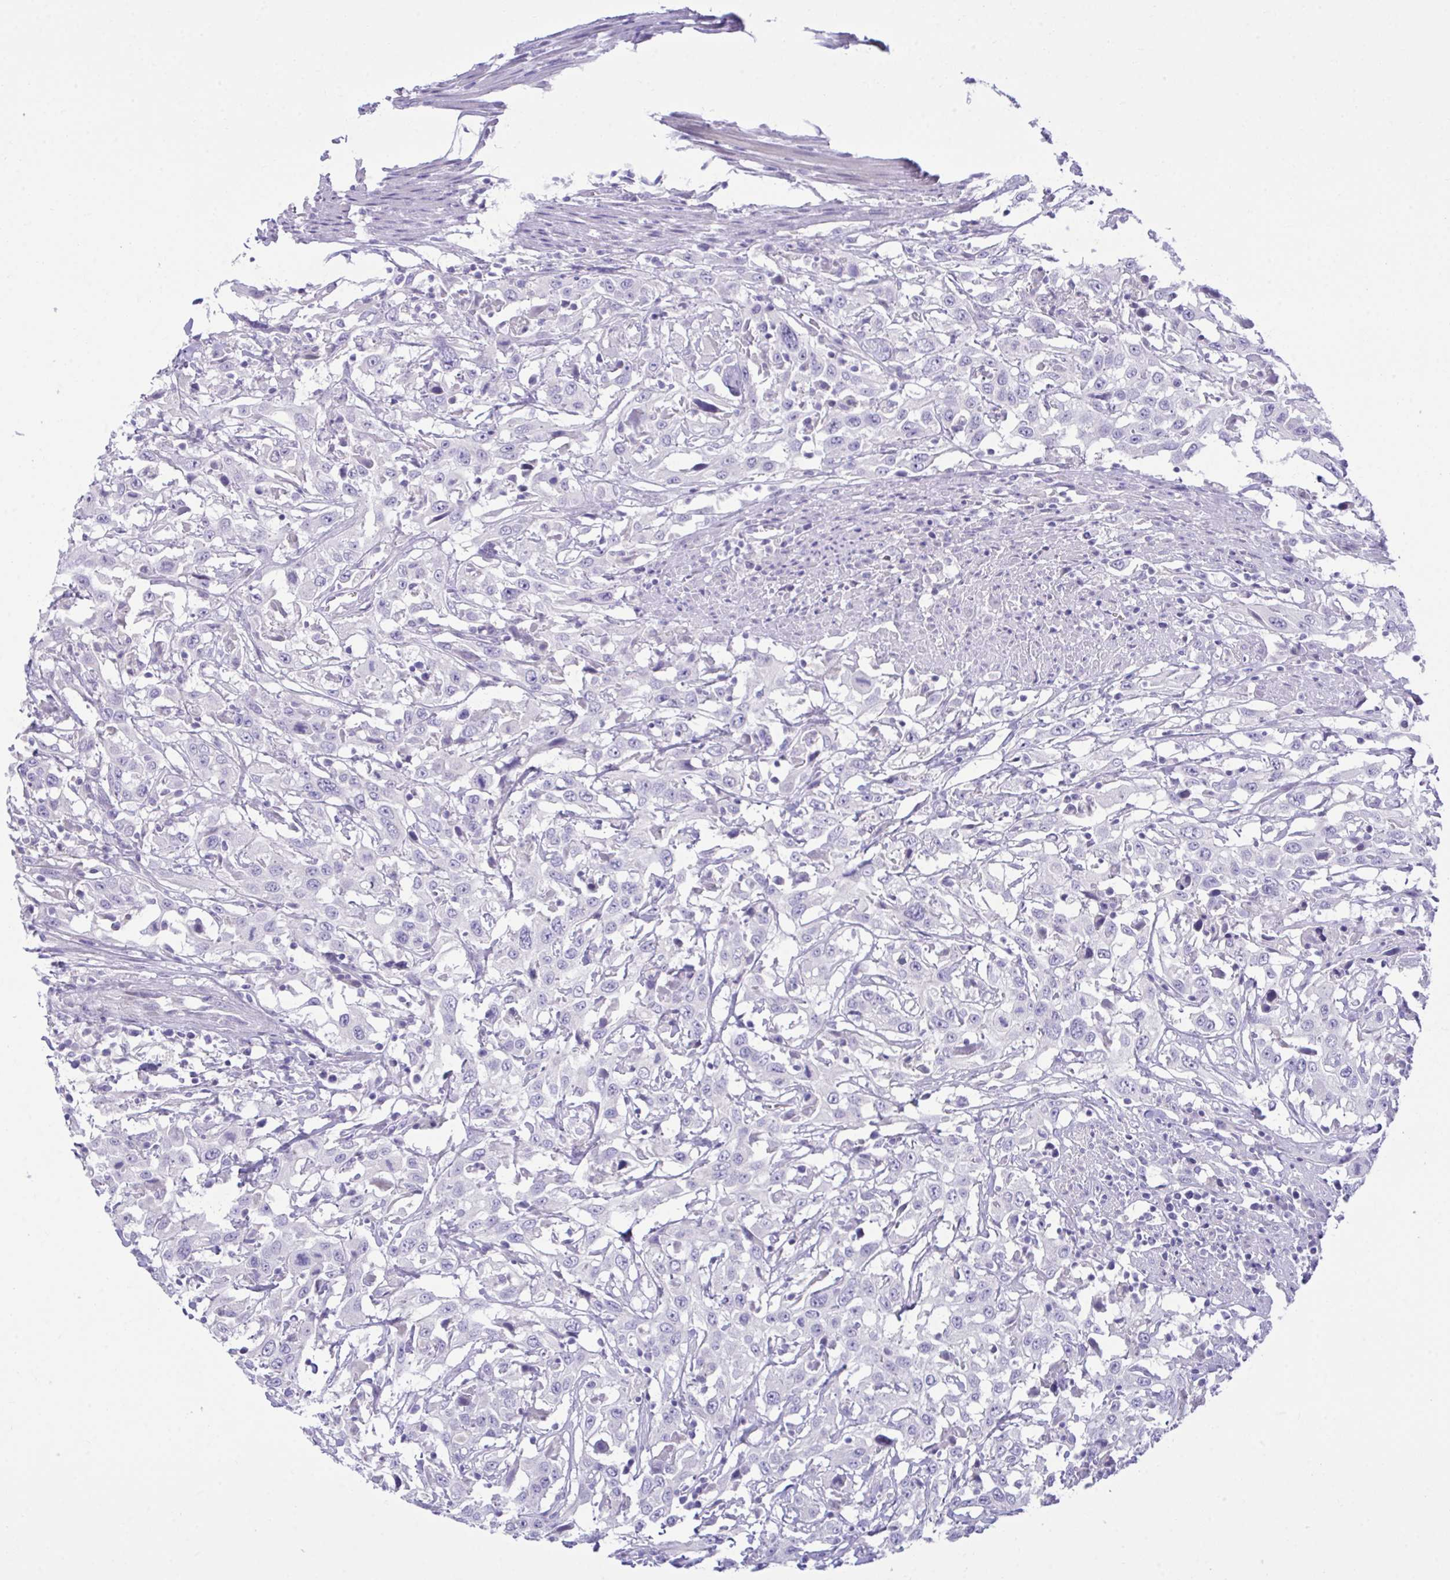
{"staining": {"intensity": "negative", "quantity": "none", "location": "none"}, "tissue": "urothelial cancer", "cell_type": "Tumor cells", "image_type": "cancer", "snomed": [{"axis": "morphology", "description": "Urothelial carcinoma, High grade"}, {"axis": "topography", "description": "Urinary bladder"}], "caption": "IHC micrograph of neoplastic tissue: high-grade urothelial carcinoma stained with DAB (3,3'-diaminobenzidine) shows no significant protein positivity in tumor cells.", "gene": "PLEKHH1", "patient": {"sex": "male", "age": 61}}